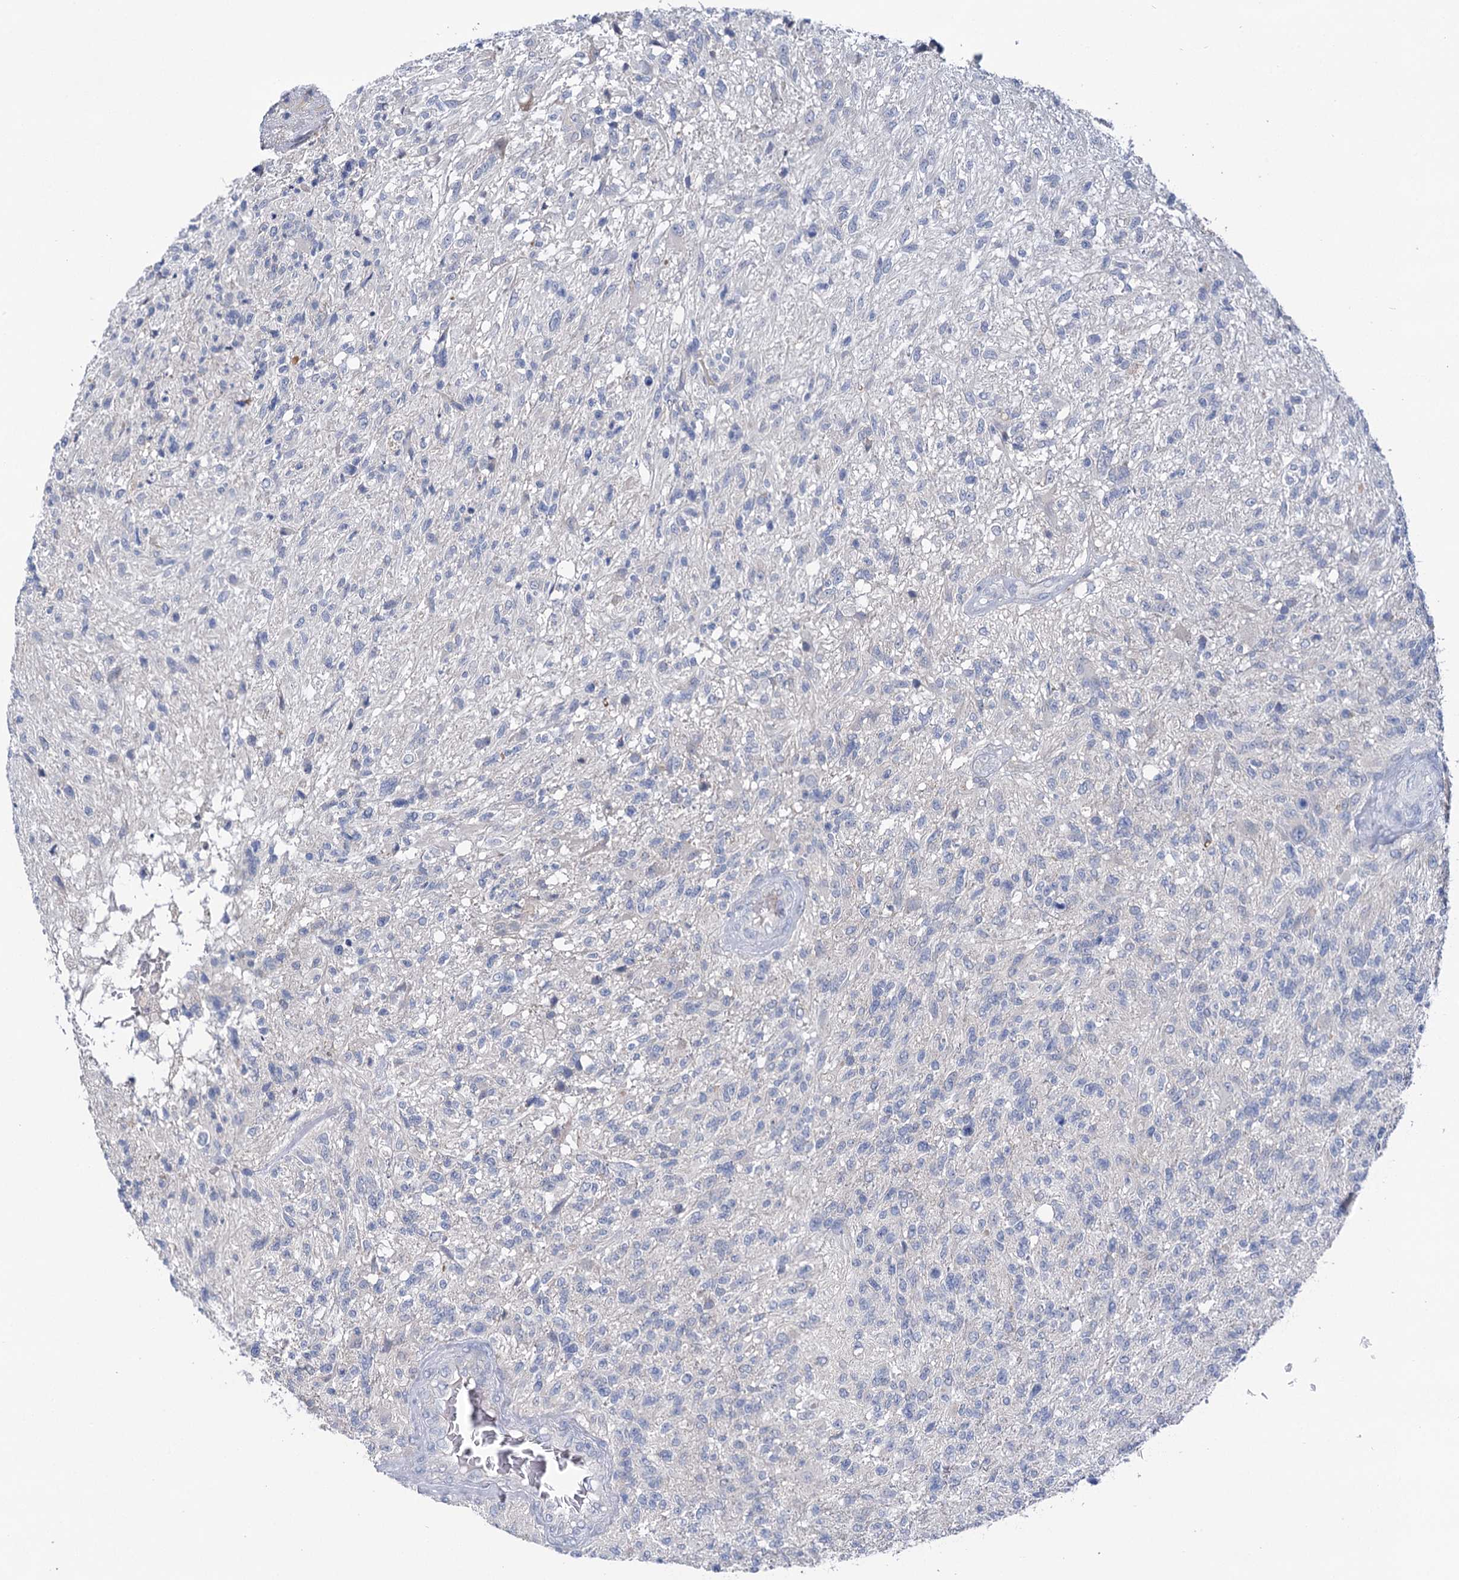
{"staining": {"intensity": "negative", "quantity": "none", "location": "none"}, "tissue": "glioma", "cell_type": "Tumor cells", "image_type": "cancer", "snomed": [{"axis": "morphology", "description": "Glioma, malignant, High grade"}, {"axis": "topography", "description": "Brain"}], "caption": "Malignant high-grade glioma was stained to show a protein in brown. There is no significant staining in tumor cells.", "gene": "ANKRD42", "patient": {"sex": "male", "age": 56}}